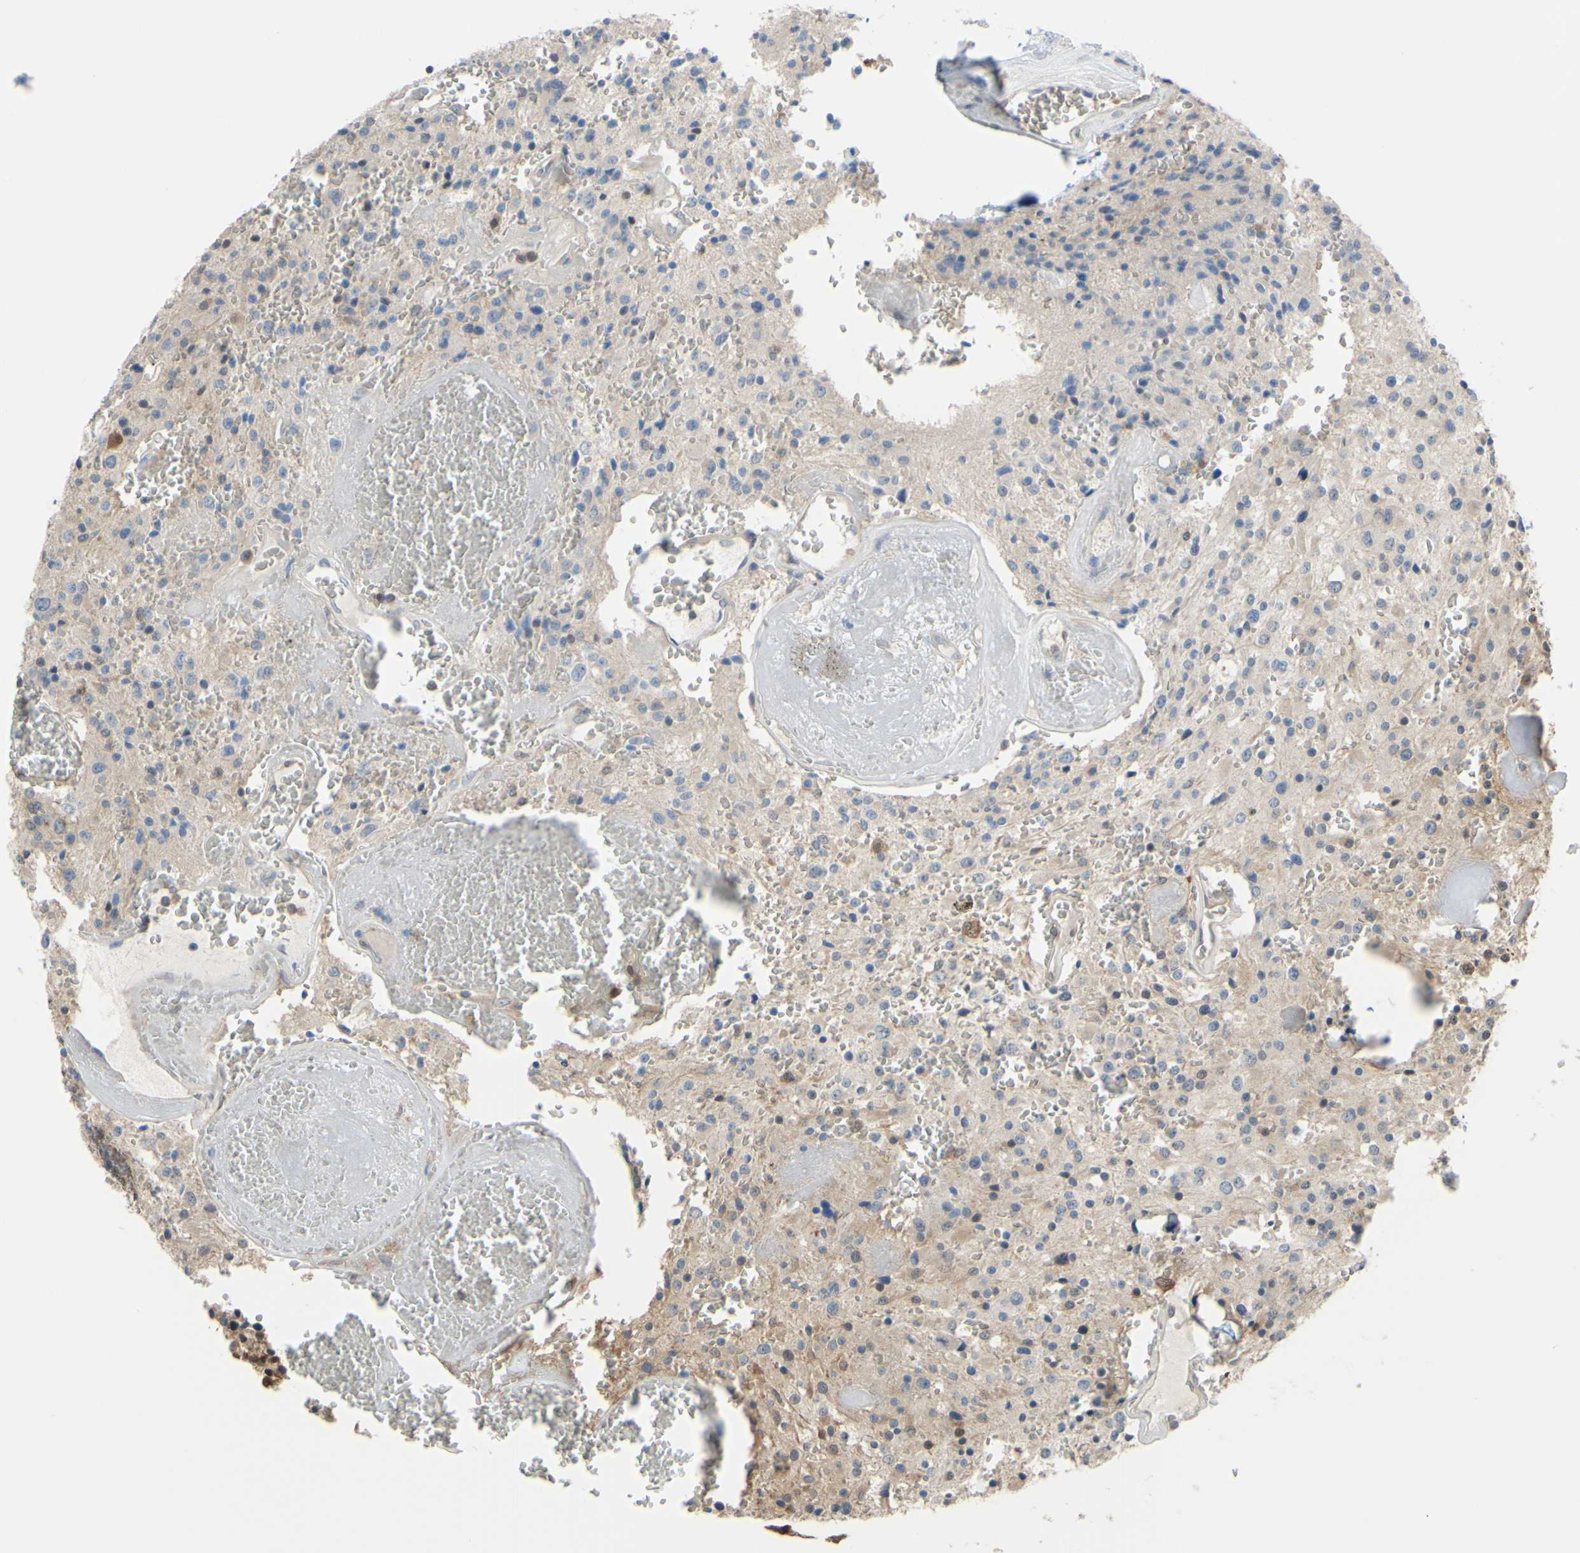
{"staining": {"intensity": "weak", "quantity": "<25%", "location": "cytoplasmic/membranous"}, "tissue": "glioma", "cell_type": "Tumor cells", "image_type": "cancer", "snomed": [{"axis": "morphology", "description": "Glioma, malignant, Low grade"}, {"axis": "topography", "description": "Brain"}], "caption": "Immunohistochemistry of human glioma displays no staining in tumor cells.", "gene": "UPK3B", "patient": {"sex": "male", "age": 58}}